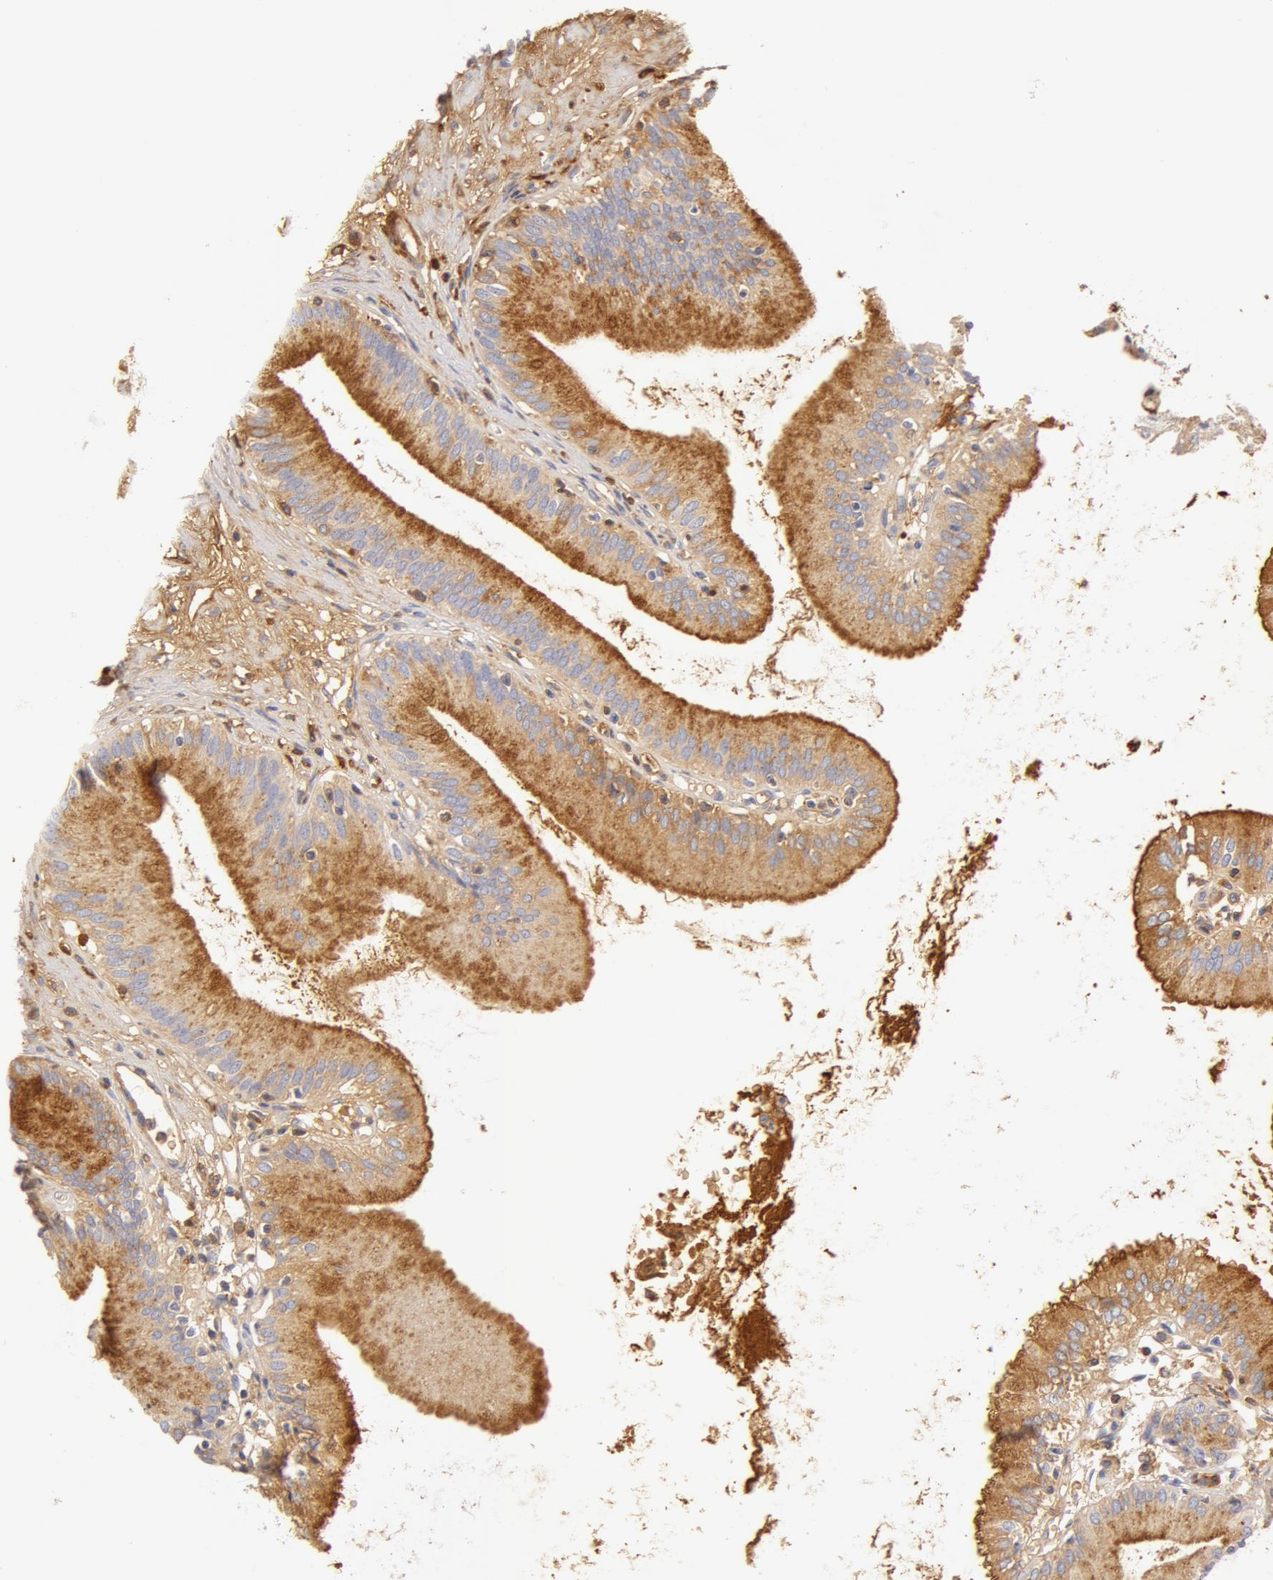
{"staining": {"intensity": "moderate", "quantity": ">75%", "location": "cytoplasmic/membranous"}, "tissue": "gallbladder", "cell_type": "Glandular cells", "image_type": "normal", "snomed": [{"axis": "morphology", "description": "Normal tissue, NOS"}, {"axis": "topography", "description": "Gallbladder"}], "caption": "This photomicrograph shows normal gallbladder stained with immunohistochemistry (IHC) to label a protein in brown. The cytoplasmic/membranous of glandular cells show moderate positivity for the protein. Nuclei are counter-stained blue.", "gene": "GC", "patient": {"sex": "male", "age": 58}}